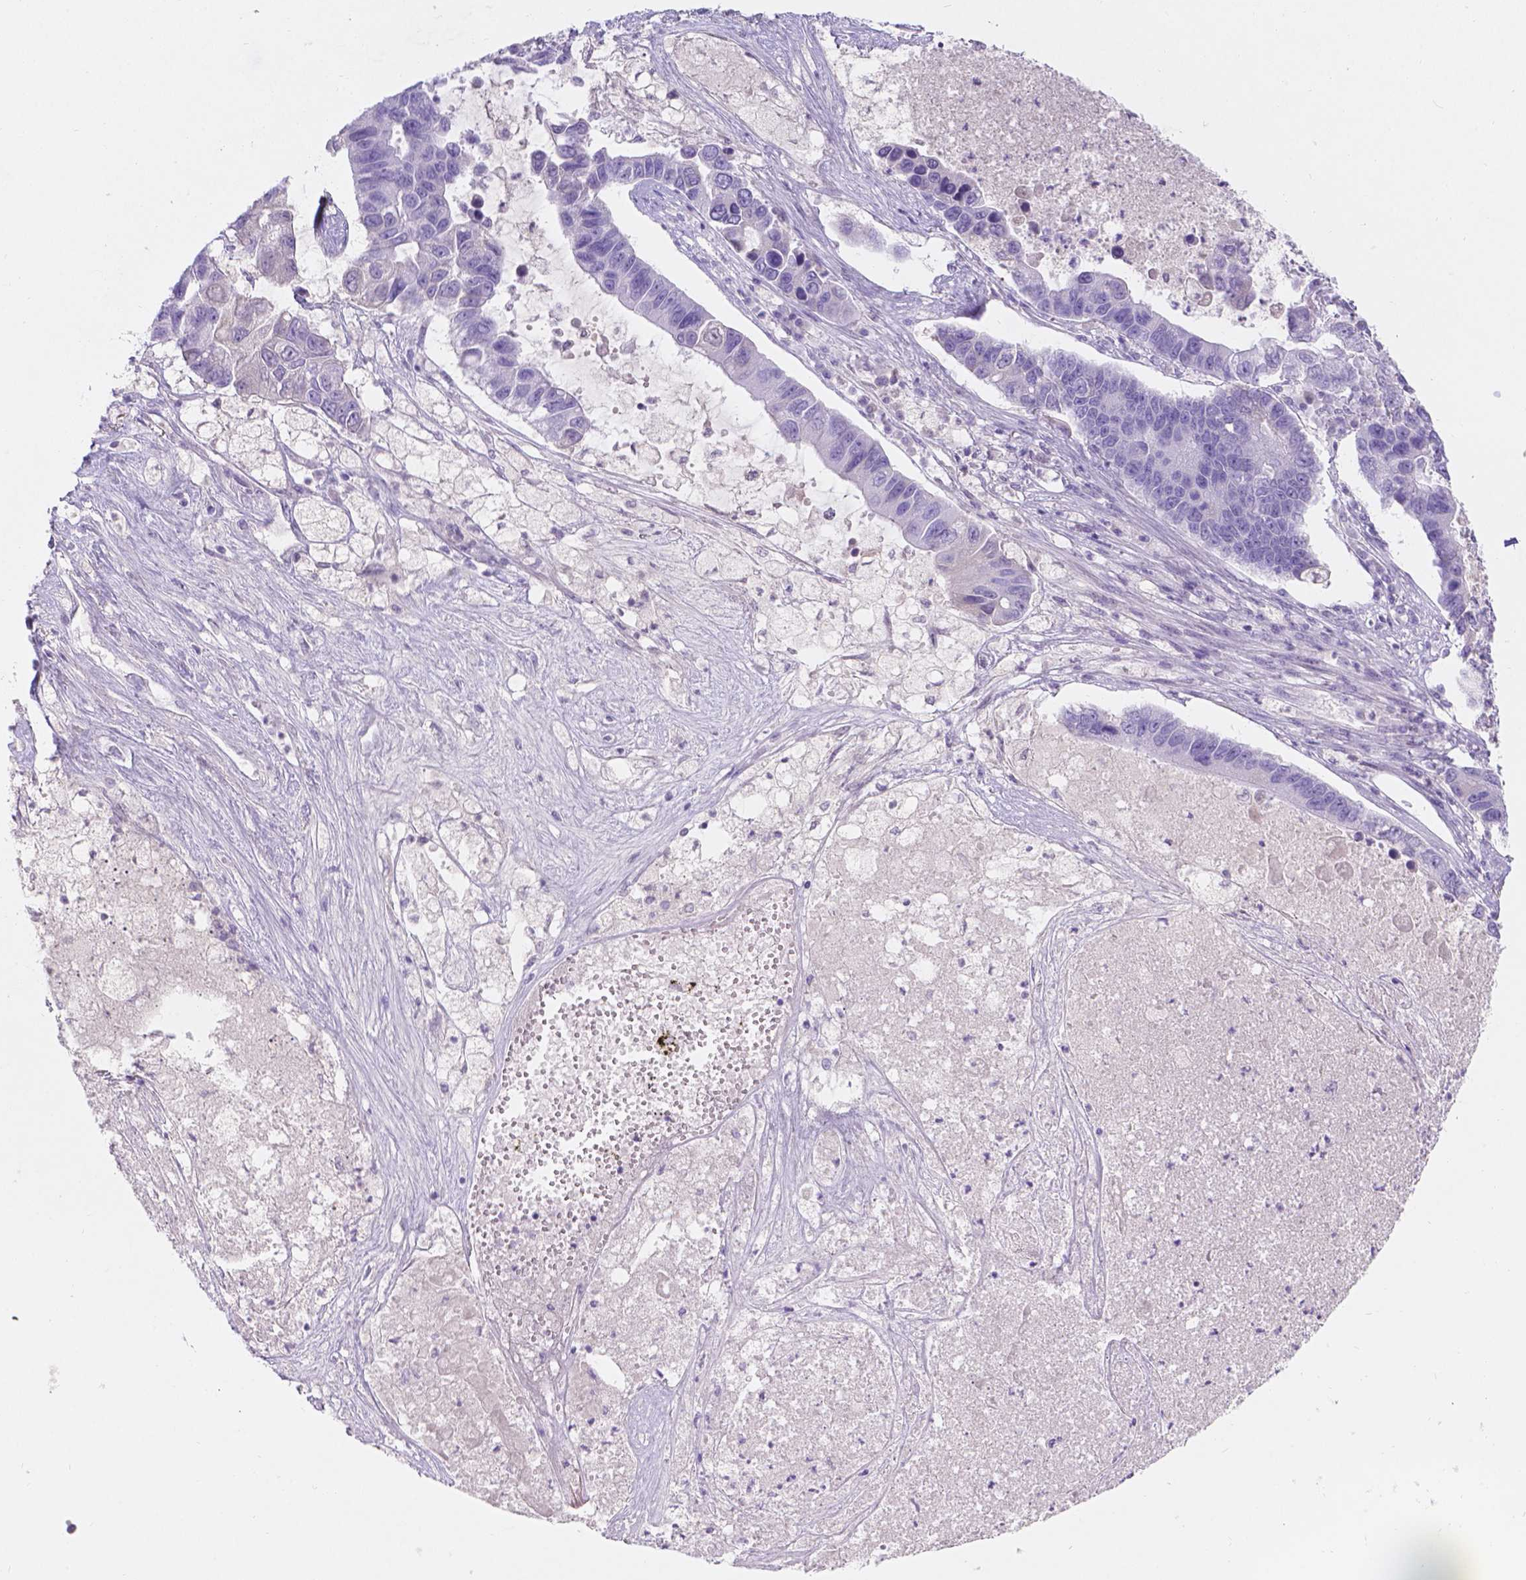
{"staining": {"intensity": "negative", "quantity": "none", "location": "none"}, "tissue": "lung cancer", "cell_type": "Tumor cells", "image_type": "cancer", "snomed": [{"axis": "morphology", "description": "Adenocarcinoma, NOS"}, {"axis": "topography", "description": "Bronchus"}, {"axis": "topography", "description": "Lung"}], "caption": "DAB (3,3'-diaminobenzidine) immunohistochemical staining of human lung cancer reveals no significant staining in tumor cells.", "gene": "GAL3ST2", "patient": {"sex": "female", "age": 51}}